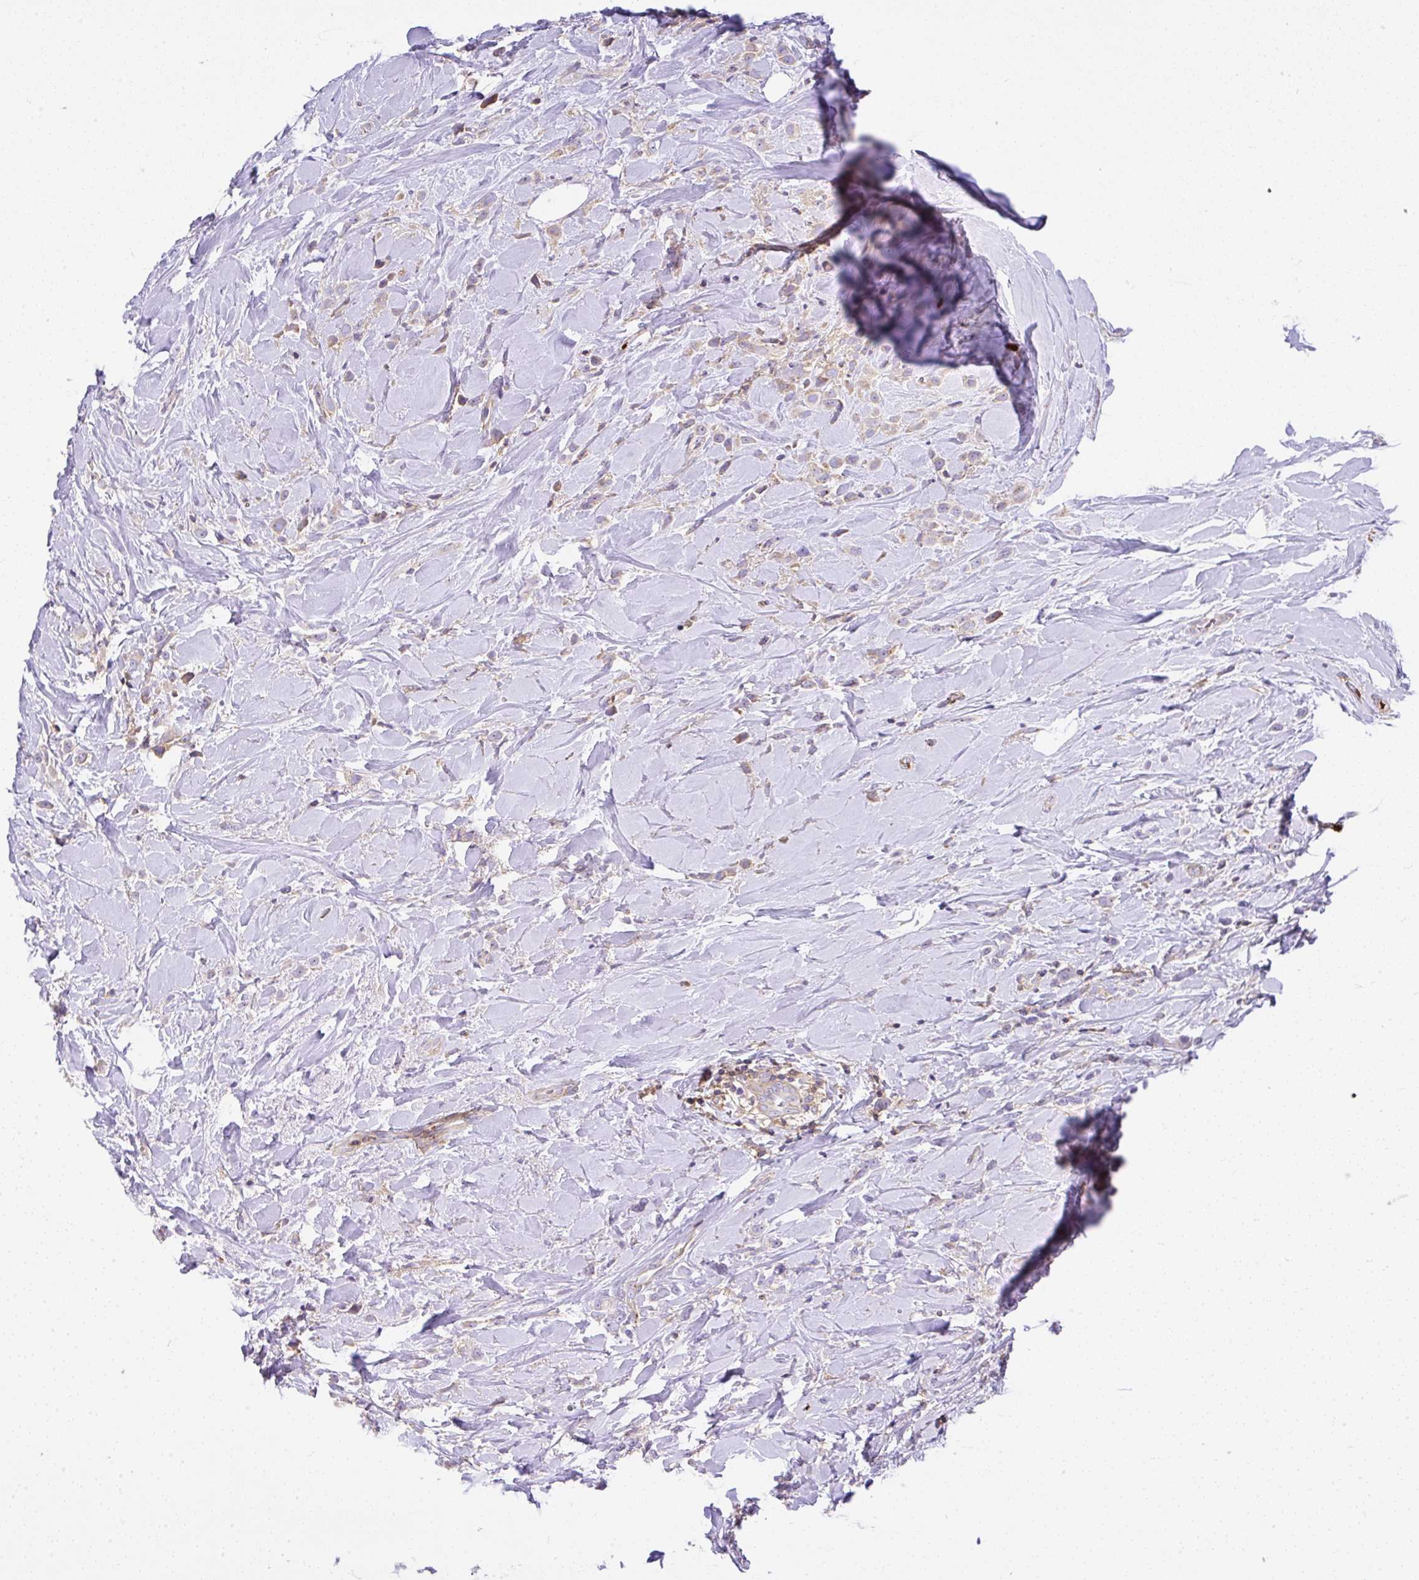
{"staining": {"intensity": "weak", "quantity": "<25%", "location": "cytoplasmic/membranous"}, "tissue": "breast cancer", "cell_type": "Tumor cells", "image_type": "cancer", "snomed": [{"axis": "morphology", "description": "Duct carcinoma"}, {"axis": "topography", "description": "Breast"}], "caption": "Histopathology image shows no protein staining in tumor cells of breast cancer tissue.", "gene": "CCDC142", "patient": {"sex": "female", "age": 80}}